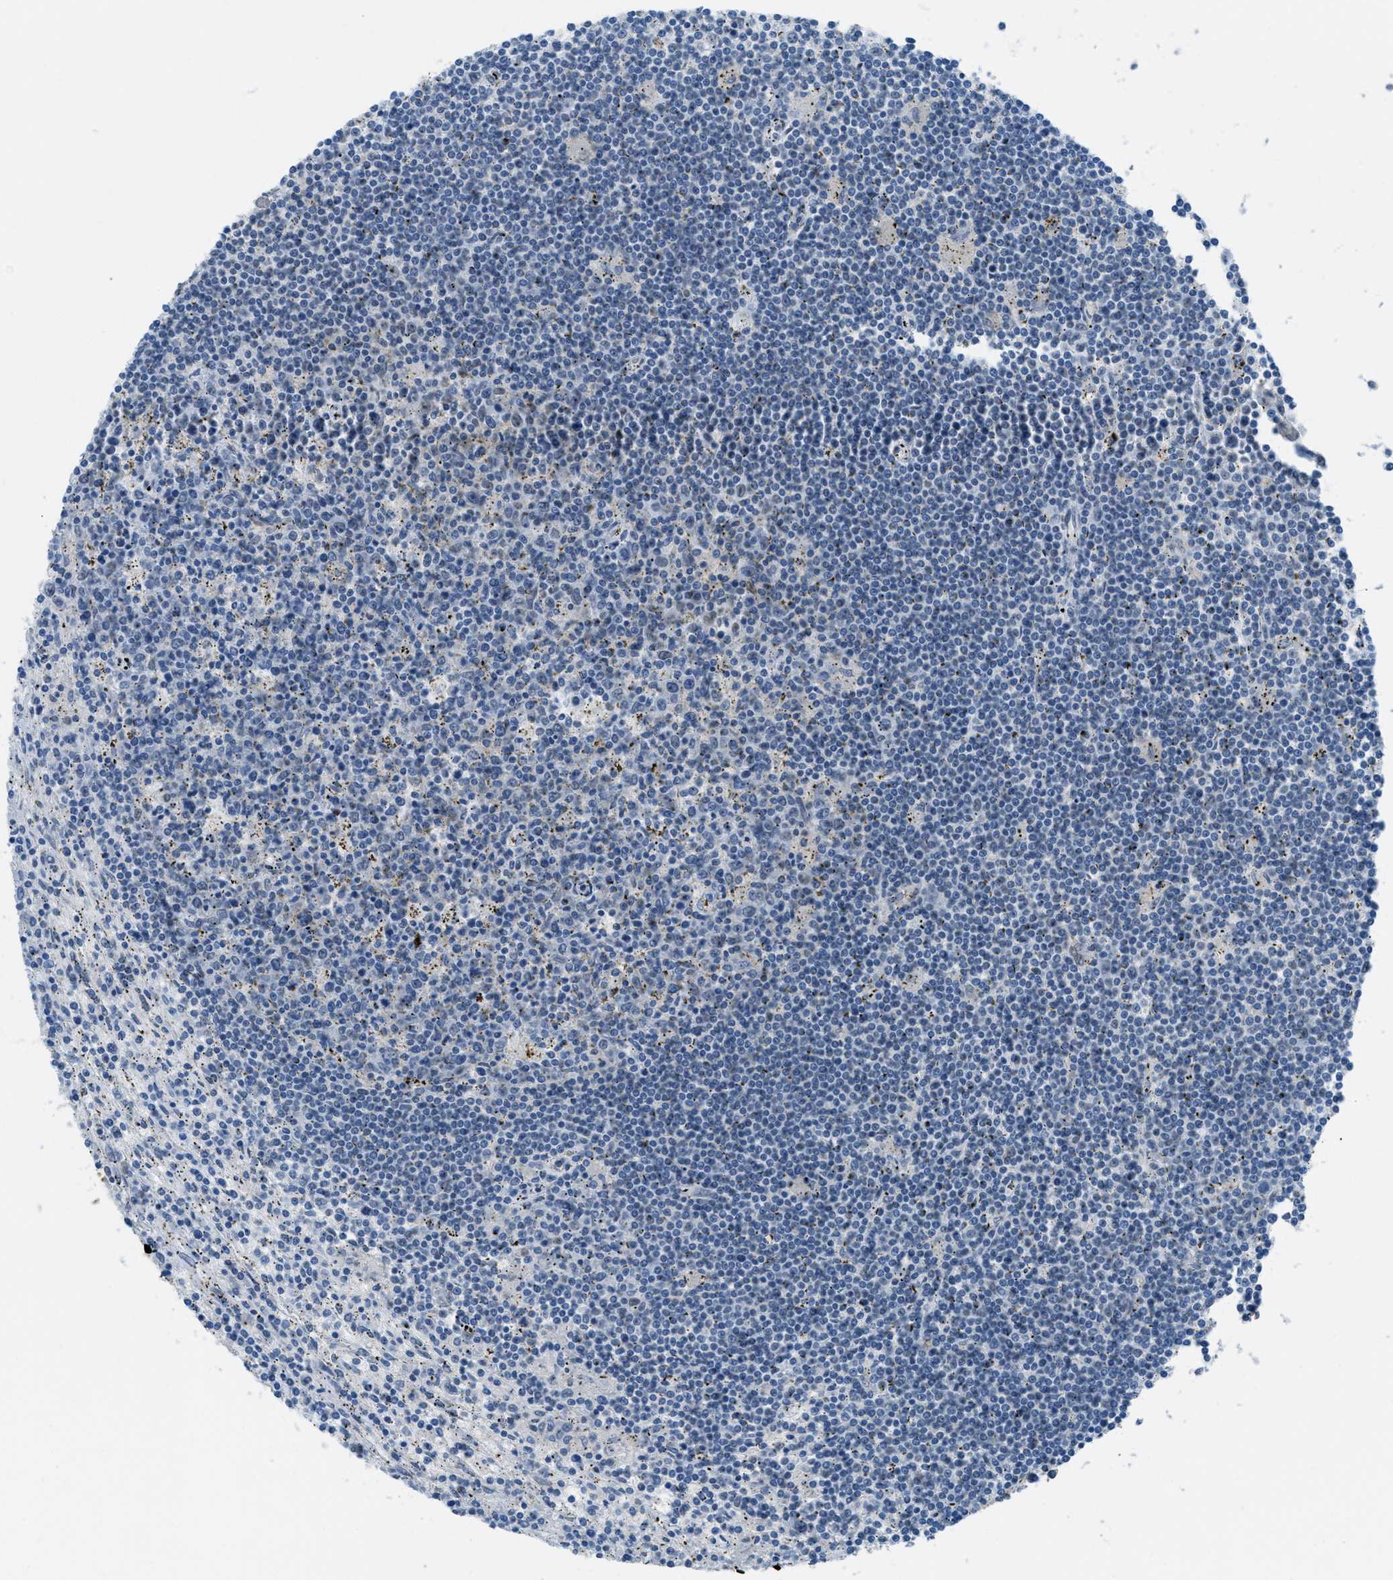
{"staining": {"intensity": "negative", "quantity": "none", "location": "none"}, "tissue": "lymphoma", "cell_type": "Tumor cells", "image_type": "cancer", "snomed": [{"axis": "morphology", "description": "Malignant lymphoma, non-Hodgkin's type, Low grade"}, {"axis": "topography", "description": "Spleen"}], "caption": "IHC micrograph of lymphoma stained for a protein (brown), which exhibits no staining in tumor cells. (DAB immunohistochemistry (IHC) visualized using brightfield microscopy, high magnification).", "gene": "TTC13", "patient": {"sex": "male", "age": 76}}